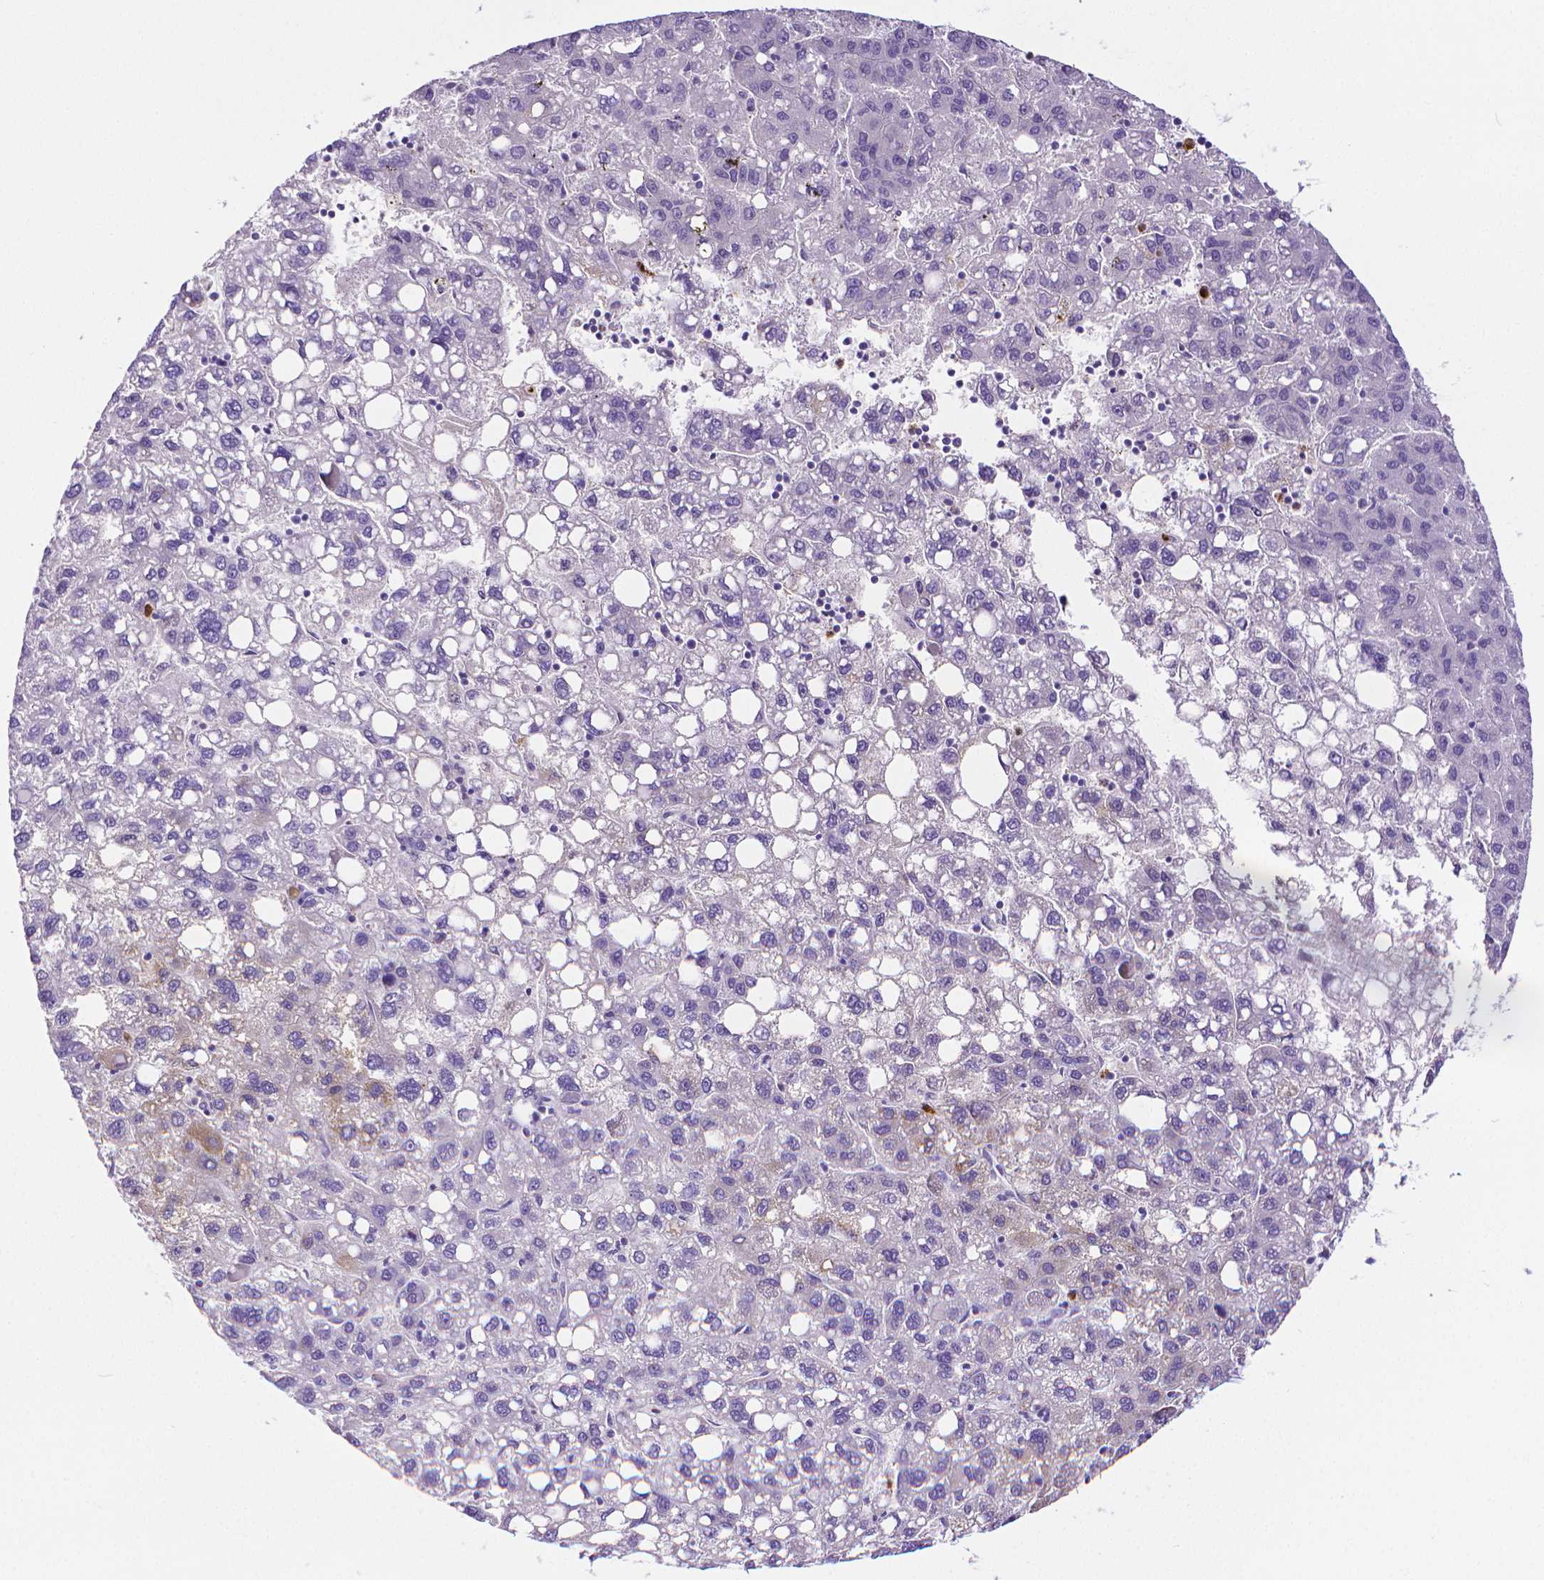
{"staining": {"intensity": "negative", "quantity": "none", "location": "none"}, "tissue": "liver cancer", "cell_type": "Tumor cells", "image_type": "cancer", "snomed": [{"axis": "morphology", "description": "Carcinoma, Hepatocellular, NOS"}, {"axis": "topography", "description": "Liver"}], "caption": "A photomicrograph of human liver cancer (hepatocellular carcinoma) is negative for staining in tumor cells.", "gene": "MMP9", "patient": {"sex": "female", "age": 82}}